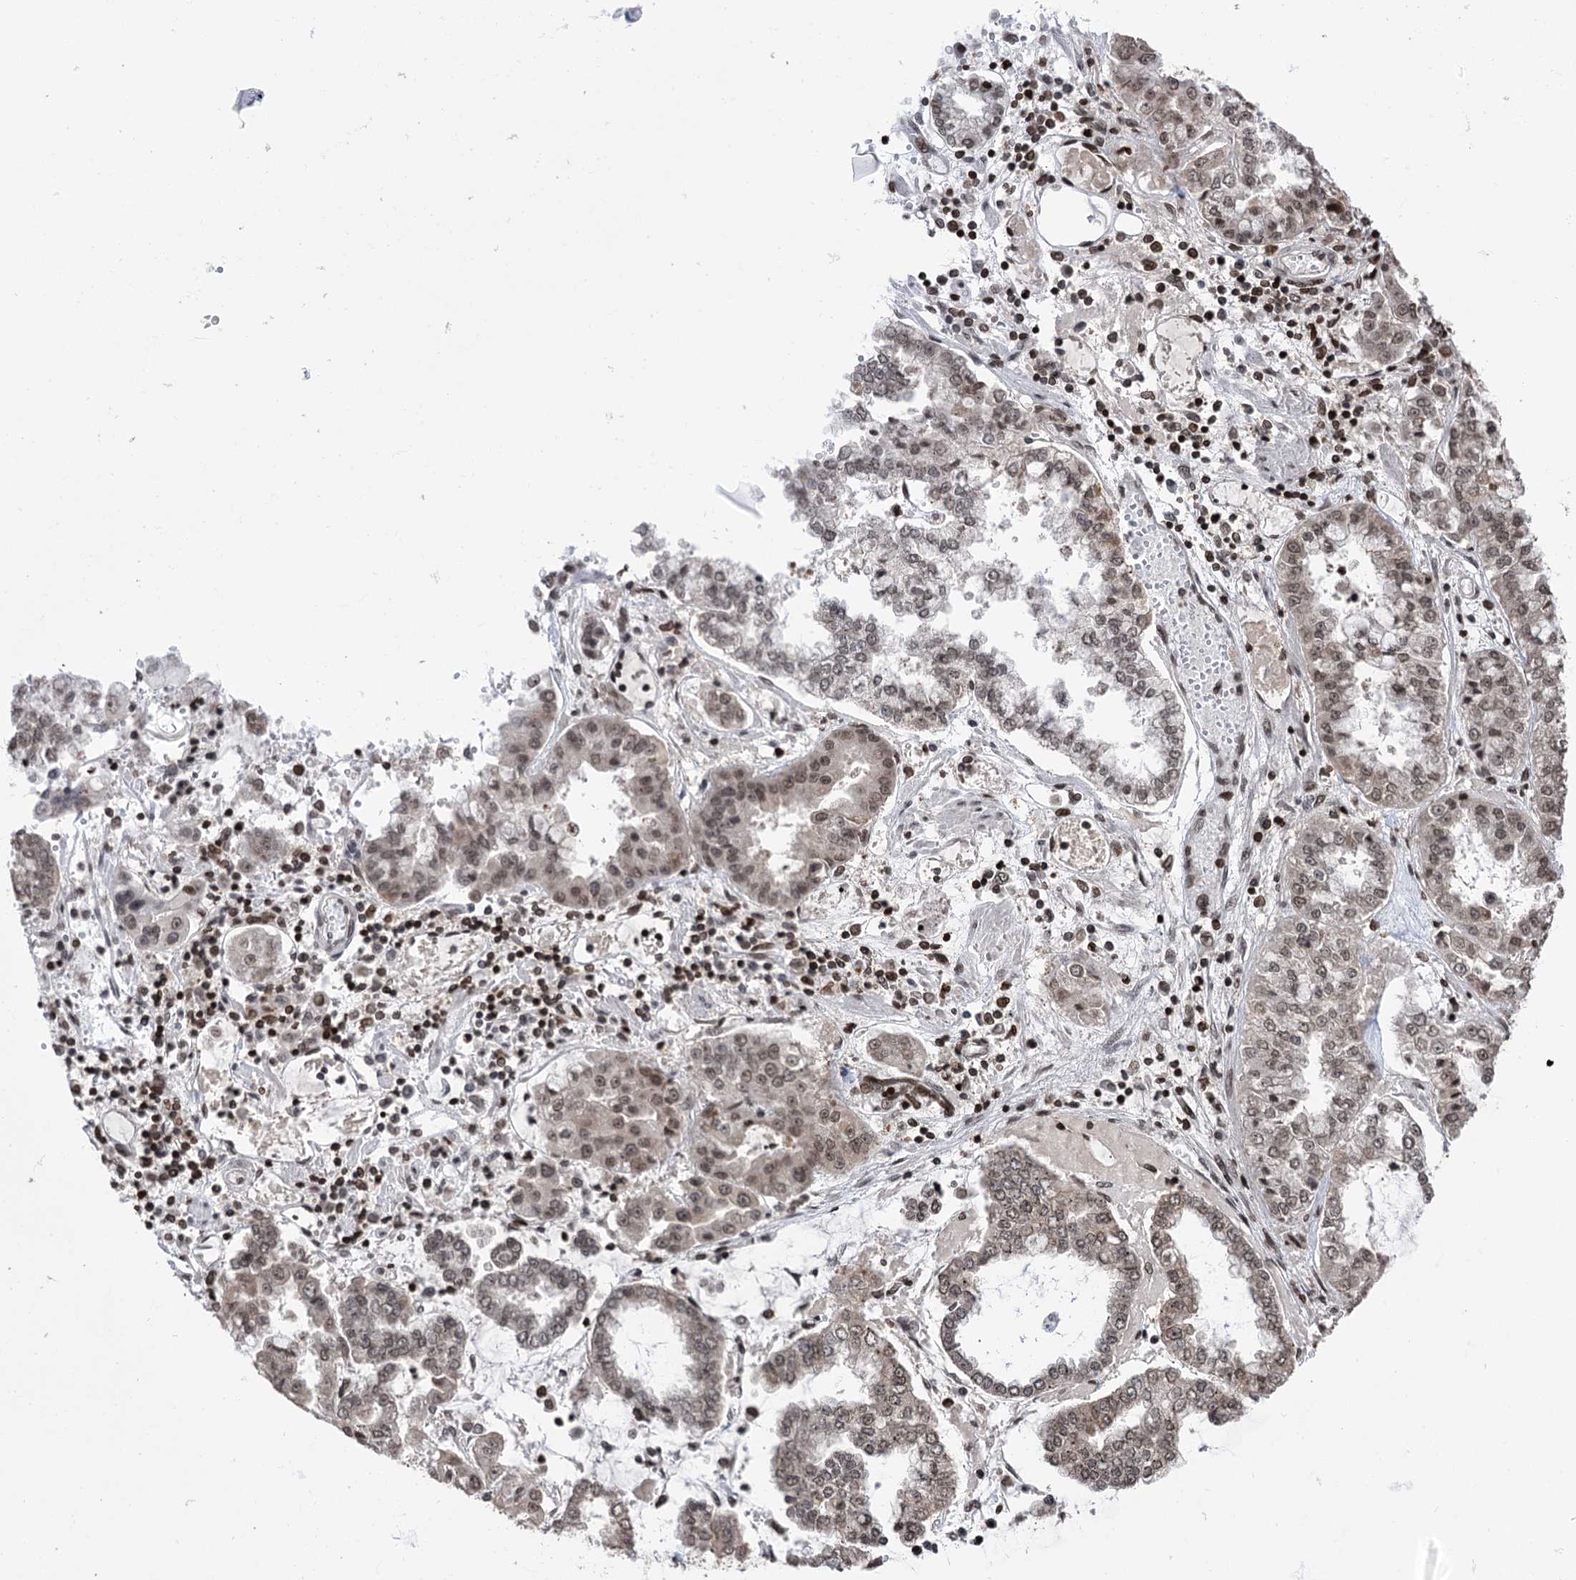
{"staining": {"intensity": "weak", "quantity": ">75%", "location": "nuclear"}, "tissue": "stomach cancer", "cell_type": "Tumor cells", "image_type": "cancer", "snomed": [{"axis": "morphology", "description": "Adenocarcinoma, NOS"}, {"axis": "topography", "description": "Stomach"}], "caption": "Immunohistochemistry (IHC) (DAB) staining of human stomach cancer reveals weak nuclear protein staining in about >75% of tumor cells. (DAB (3,3'-diaminobenzidine) IHC with brightfield microscopy, high magnification).", "gene": "CCDC77", "patient": {"sex": "male", "age": 76}}